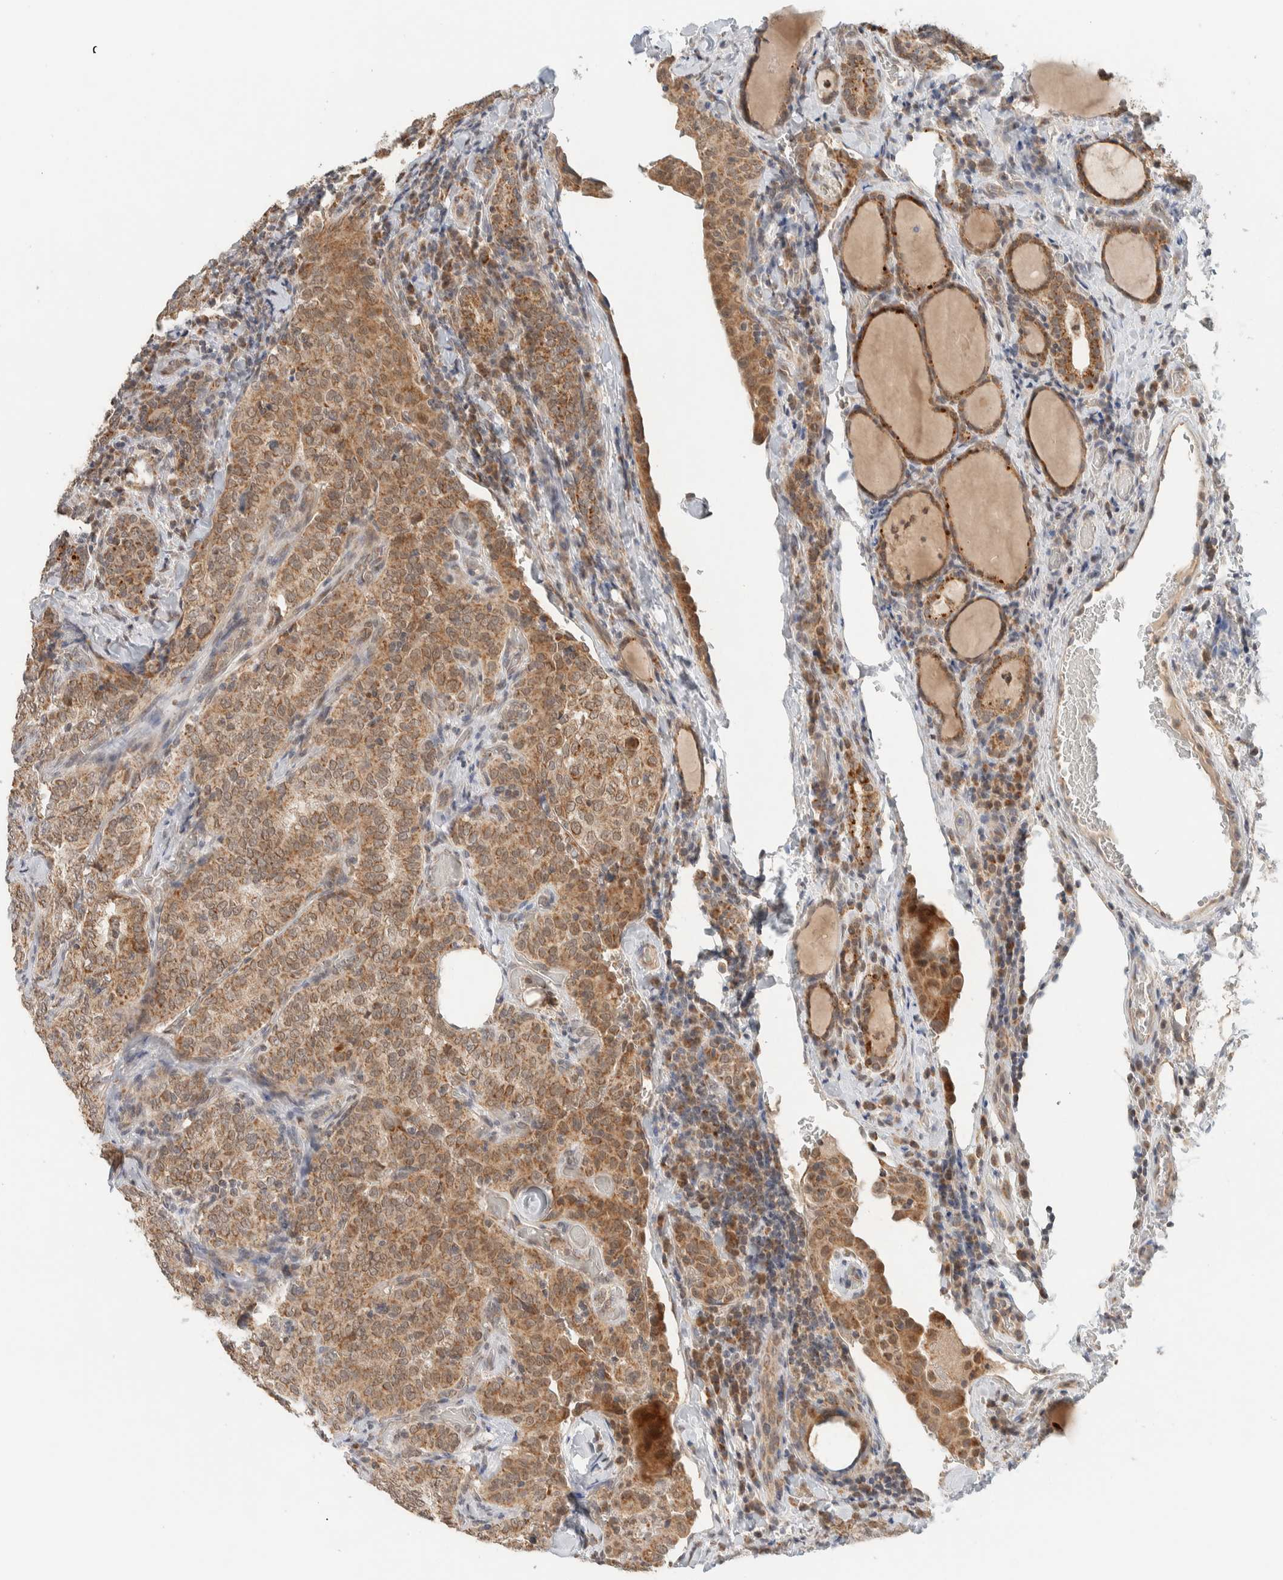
{"staining": {"intensity": "moderate", "quantity": ">75%", "location": "cytoplasmic/membranous"}, "tissue": "thyroid cancer", "cell_type": "Tumor cells", "image_type": "cancer", "snomed": [{"axis": "morphology", "description": "Normal tissue, NOS"}, {"axis": "morphology", "description": "Papillary adenocarcinoma, NOS"}, {"axis": "topography", "description": "Thyroid gland"}], "caption": "A brown stain highlights moderate cytoplasmic/membranous staining of a protein in human thyroid papillary adenocarcinoma tumor cells.", "gene": "MRPL41", "patient": {"sex": "female", "age": 30}}